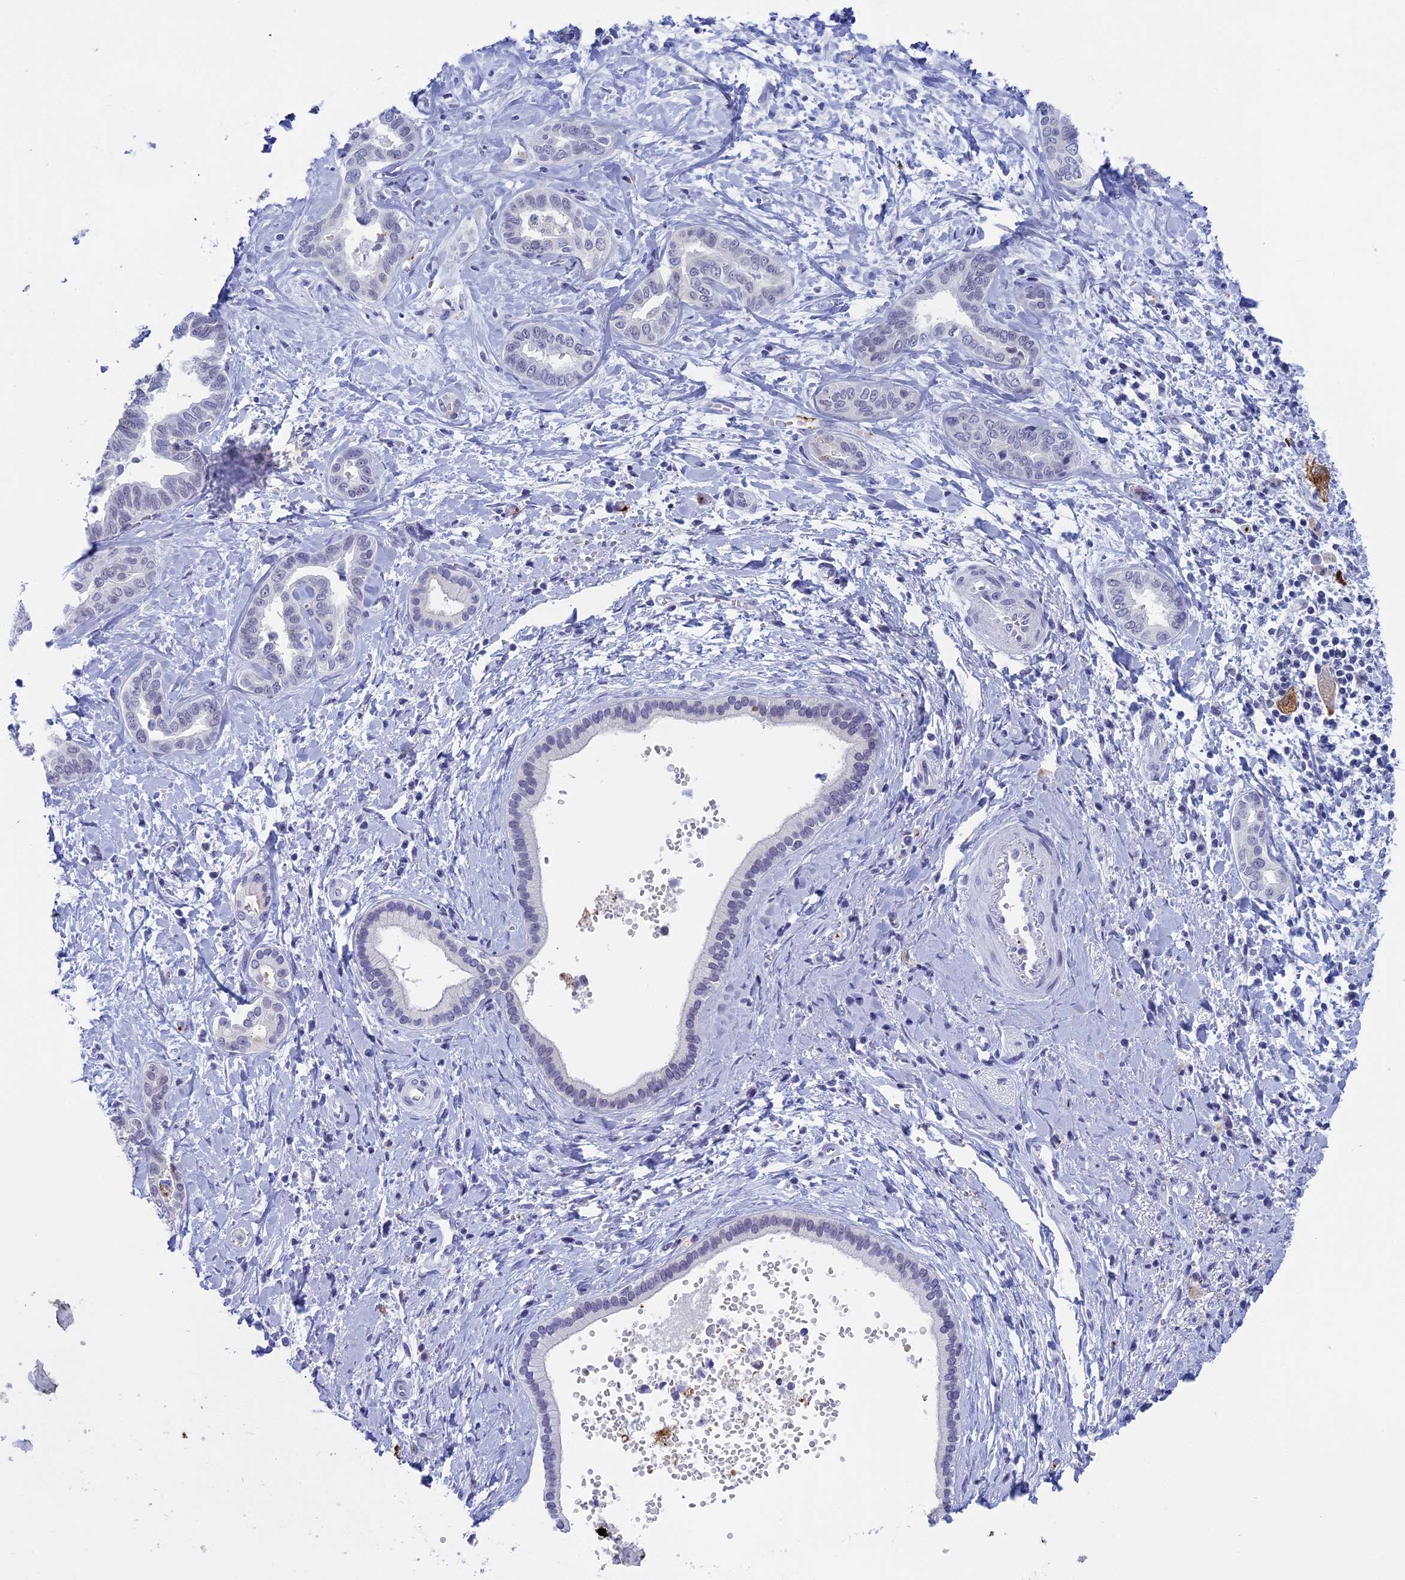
{"staining": {"intensity": "negative", "quantity": "none", "location": "none"}, "tissue": "liver cancer", "cell_type": "Tumor cells", "image_type": "cancer", "snomed": [{"axis": "morphology", "description": "Cholangiocarcinoma"}, {"axis": "topography", "description": "Liver"}], "caption": "A high-resolution photomicrograph shows IHC staining of cholangiocarcinoma (liver), which exhibits no significant expression in tumor cells.", "gene": "AIFM2", "patient": {"sex": "female", "age": 77}}